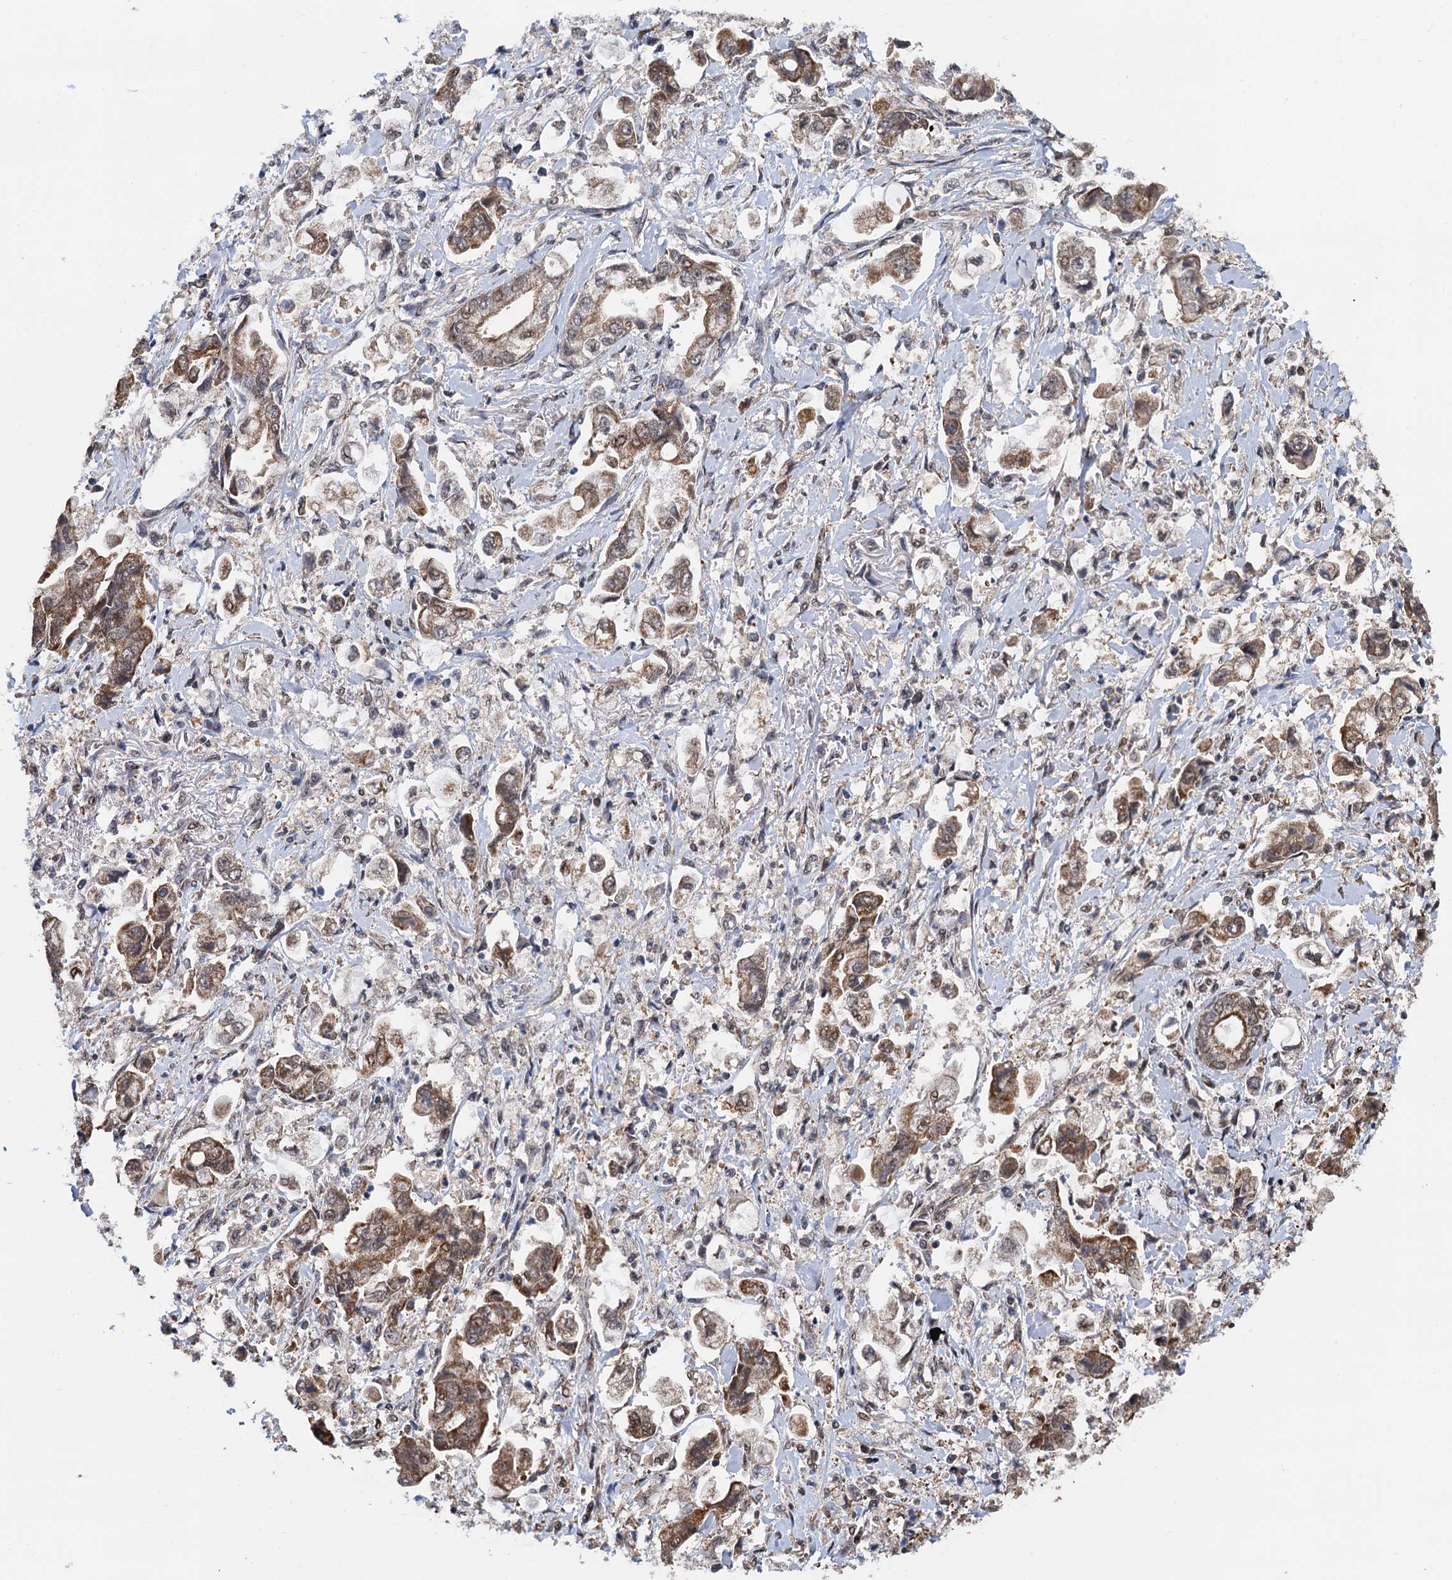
{"staining": {"intensity": "moderate", "quantity": ">75%", "location": "cytoplasmic/membranous"}, "tissue": "stomach cancer", "cell_type": "Tumor cells", "image_type": "cancer", "snomed": [{"axis": "morphology", "description": "Adenocarcinoma, NOS"}, {"axis": "topography", "description": "Stomach"}], "caption": "Stomach adenocarcinoma tissue reveals moderate cytoplasmic/membranous staining in about >75% of tumor cells, visualized by immunohistochemistry.", "gene": "PTCD3", "patient": {"sex": "male", "age": 62}}